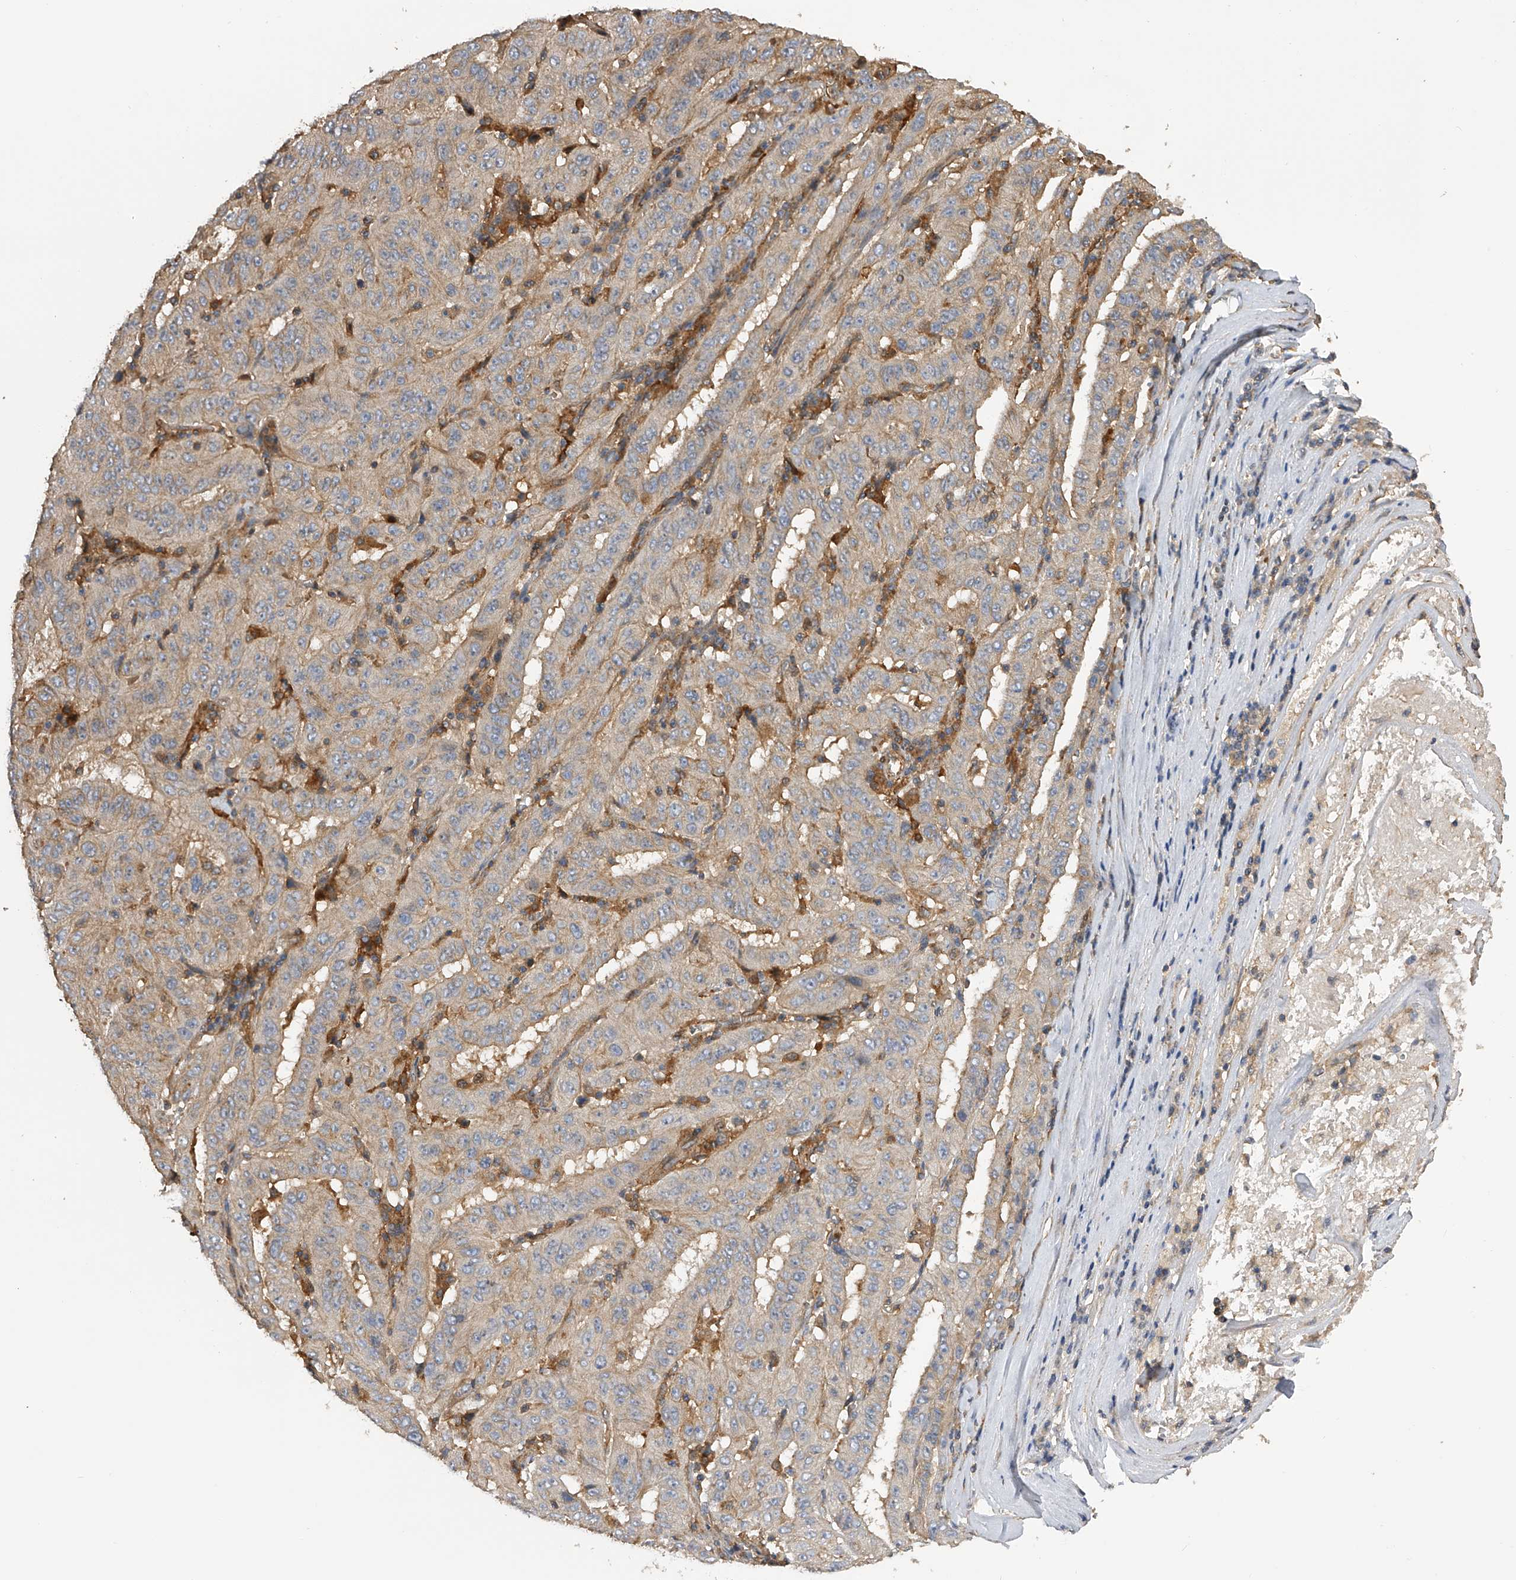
{"staining": {"intensity": "weak", "quantity": ">75%", "location": "cytoplasmic/membranous"}, "tissue": "pancreatic cancer", "cell_type": "Tumor cells", "image_type": "cancer", "snomed": [{"axis": "morphology", "description": "Adenocarcinoma, NOS"}, {"axis": "topography", "description": "Pancreas"}], "caption": "A micrograph showing weak cytoplasmic/membranous positivity in about >75% of tumor cells in pancreatic cancer (adenocarcinoma), as visualized by brown immunohistochemical staining.", "gene": "PTPRA", "patient": {"sex": "male", "age": 63}}